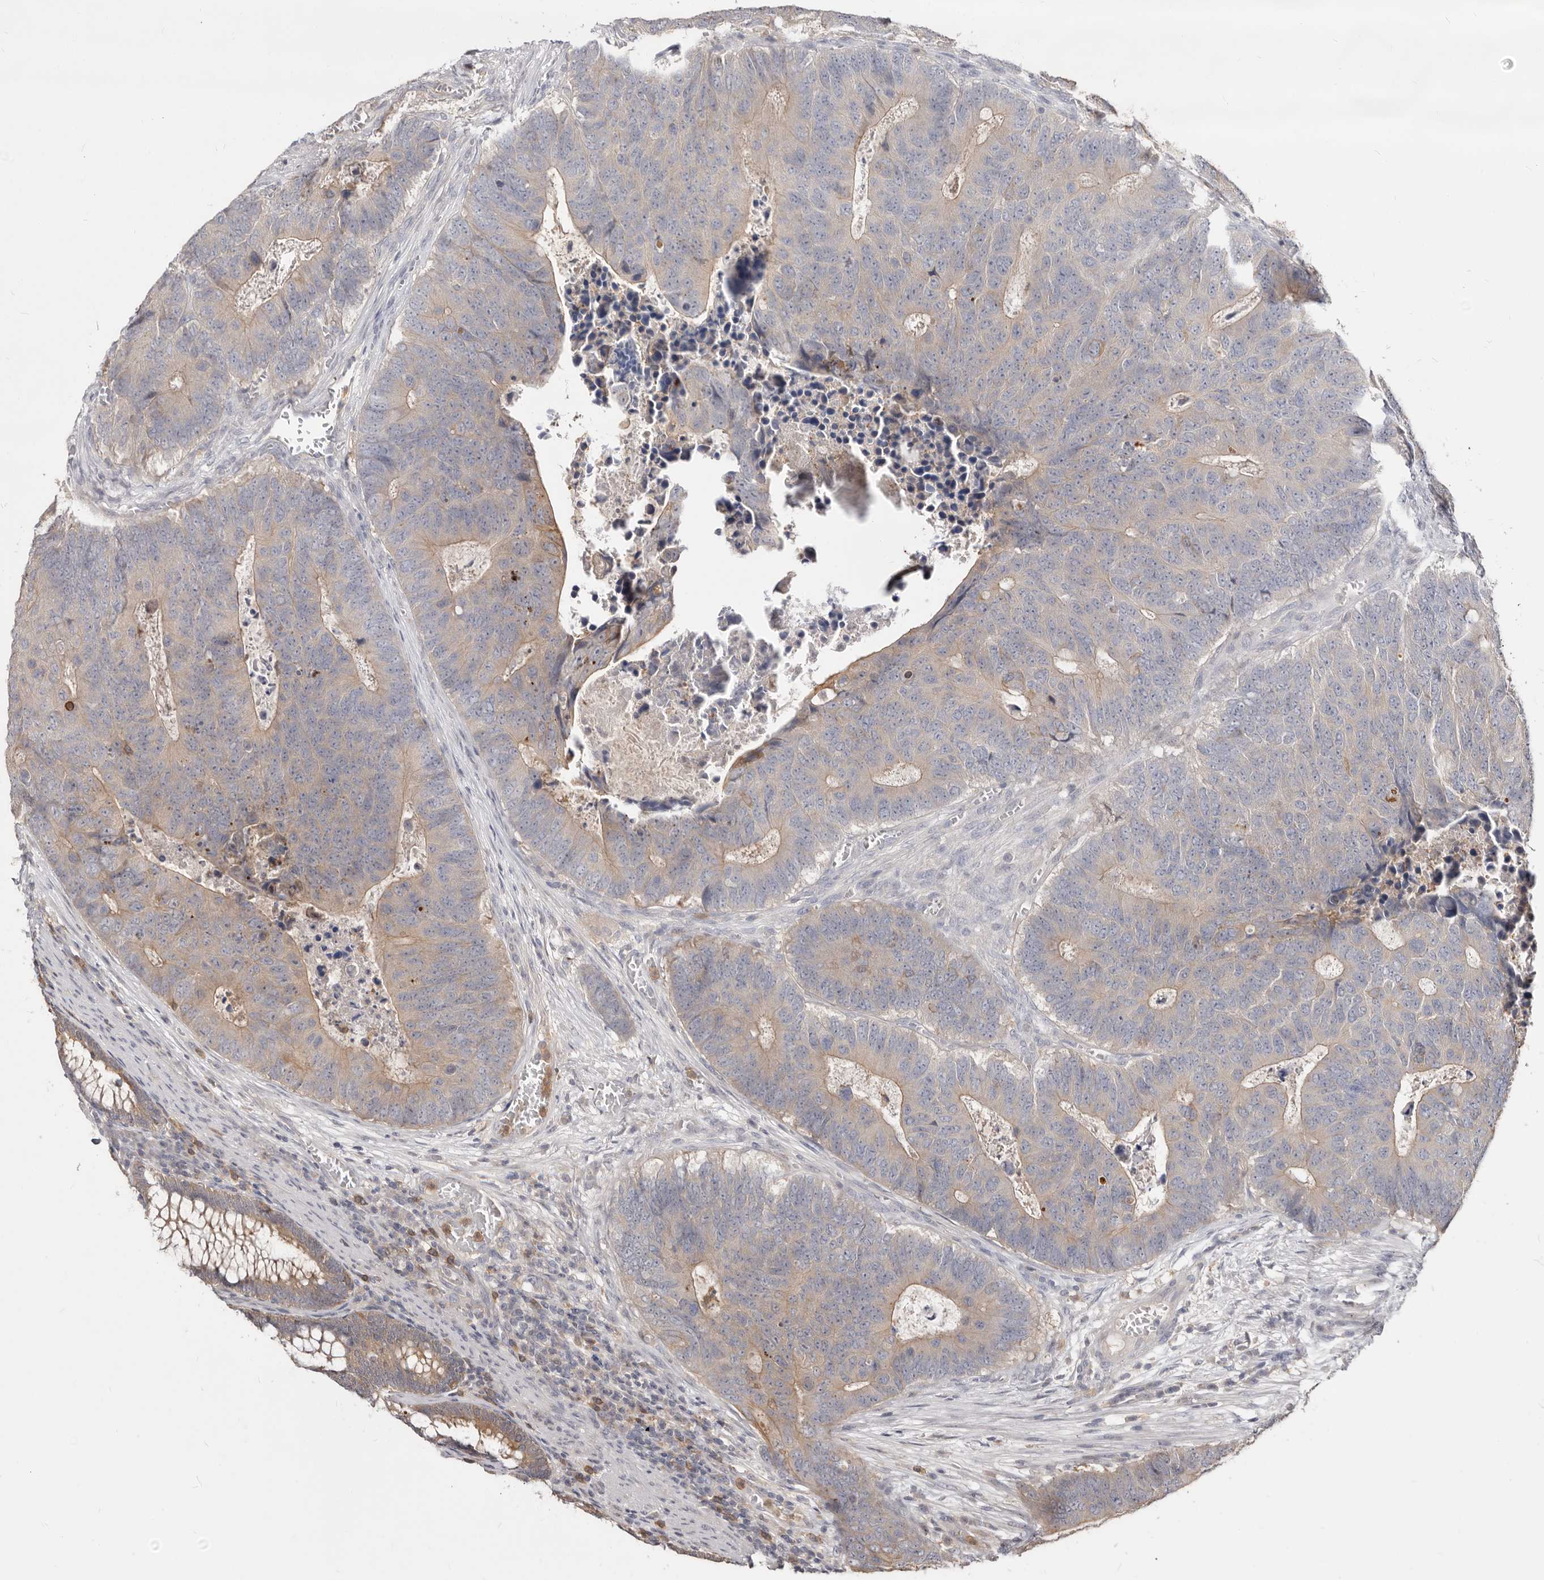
{"staining": {"intensity": "weak", "quantity": "25%-75%", "location": "cytoplasmic/membranous"}, "tissue": "colorectal cancer", "cell_type": "Tumor cells", "image_type": "cancer", "snomed": [{"axis": "morphology", "description": "Adenocarcinoma, NOS"}, {"axis": "topography", "description": "Colon"}], "caption": "This is an image of IHC staining of colorectal cancer, which shows weak staining in the cytoplasmic/membranous of tumor cells.", "gene": "TC2N", "patient": {"sex": "male", "age": 87}}